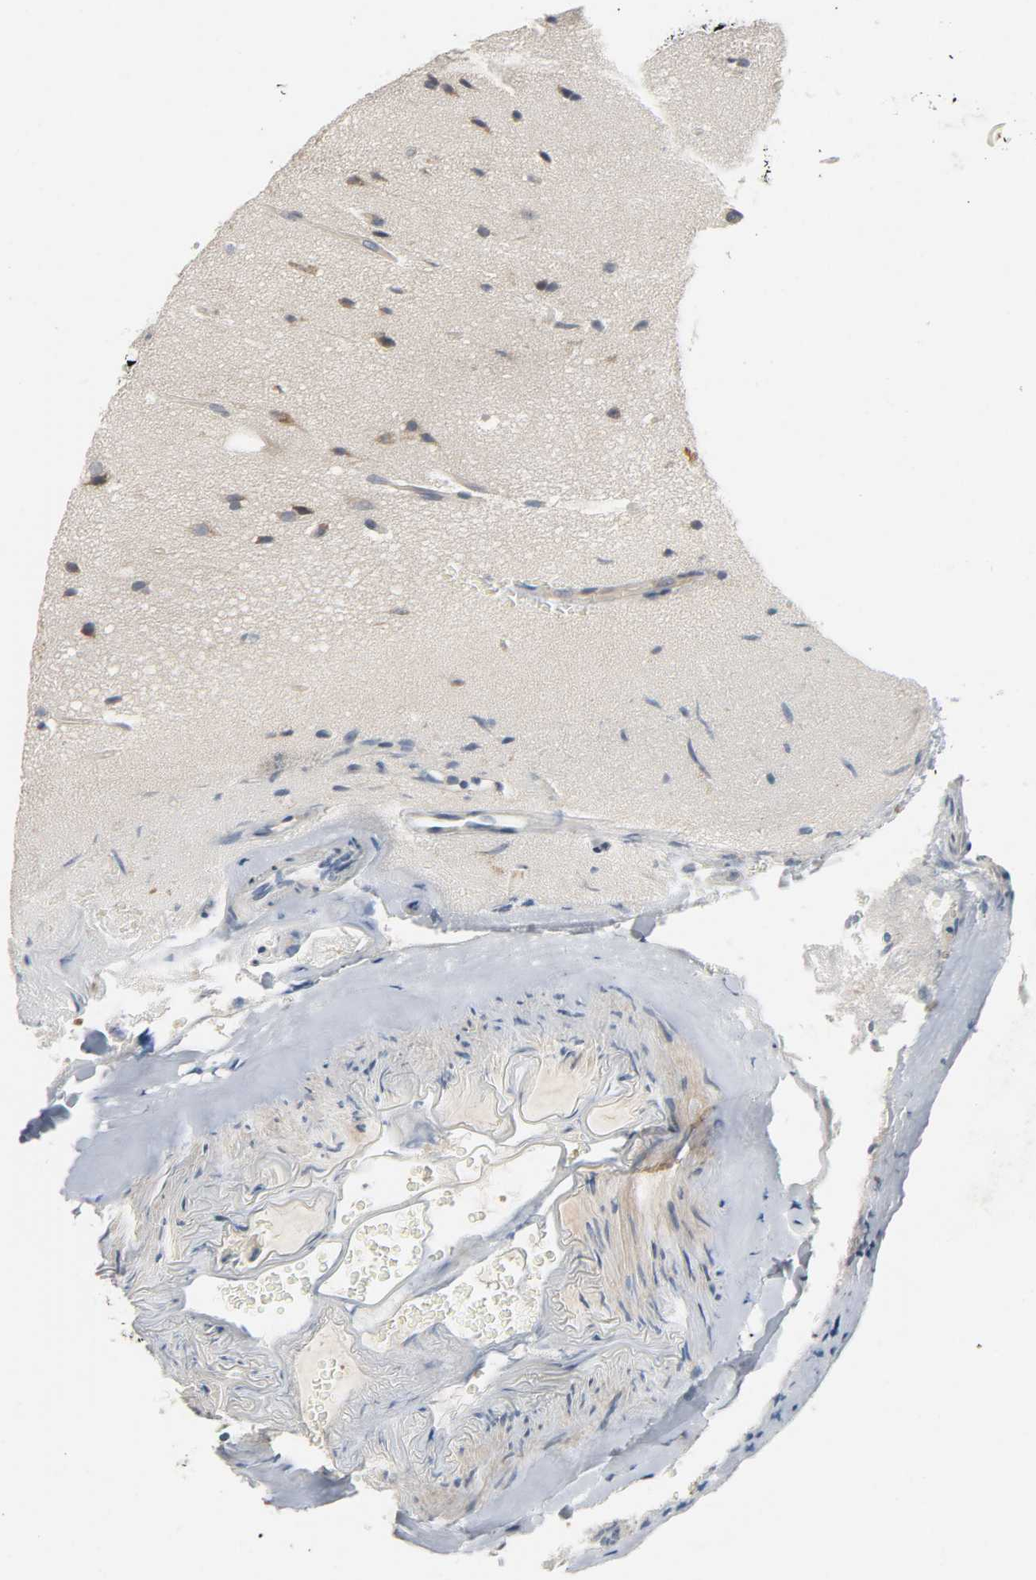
{"staining": {"intensity": "weak", "quantity": "25%-75%", "location": "cytoplasmic/membranous"}, "tissue": "glioma", "cell_type": "Tumor cells", "image_type": "cancer", "snomed": [{"axis": "morphology", "description": "Glioma, malignant, Low grade"}, {"axis": "topography", "description": "Cerebral cortex"}], "caption": "The image demonstrates immunohistochemical staining of glioma. There is weak cytoplasmic/membranous staining is identified in about 25%-75% of tumor cells.", "gene": "CD4", "patient": {"sex": "female", "age": 47}}